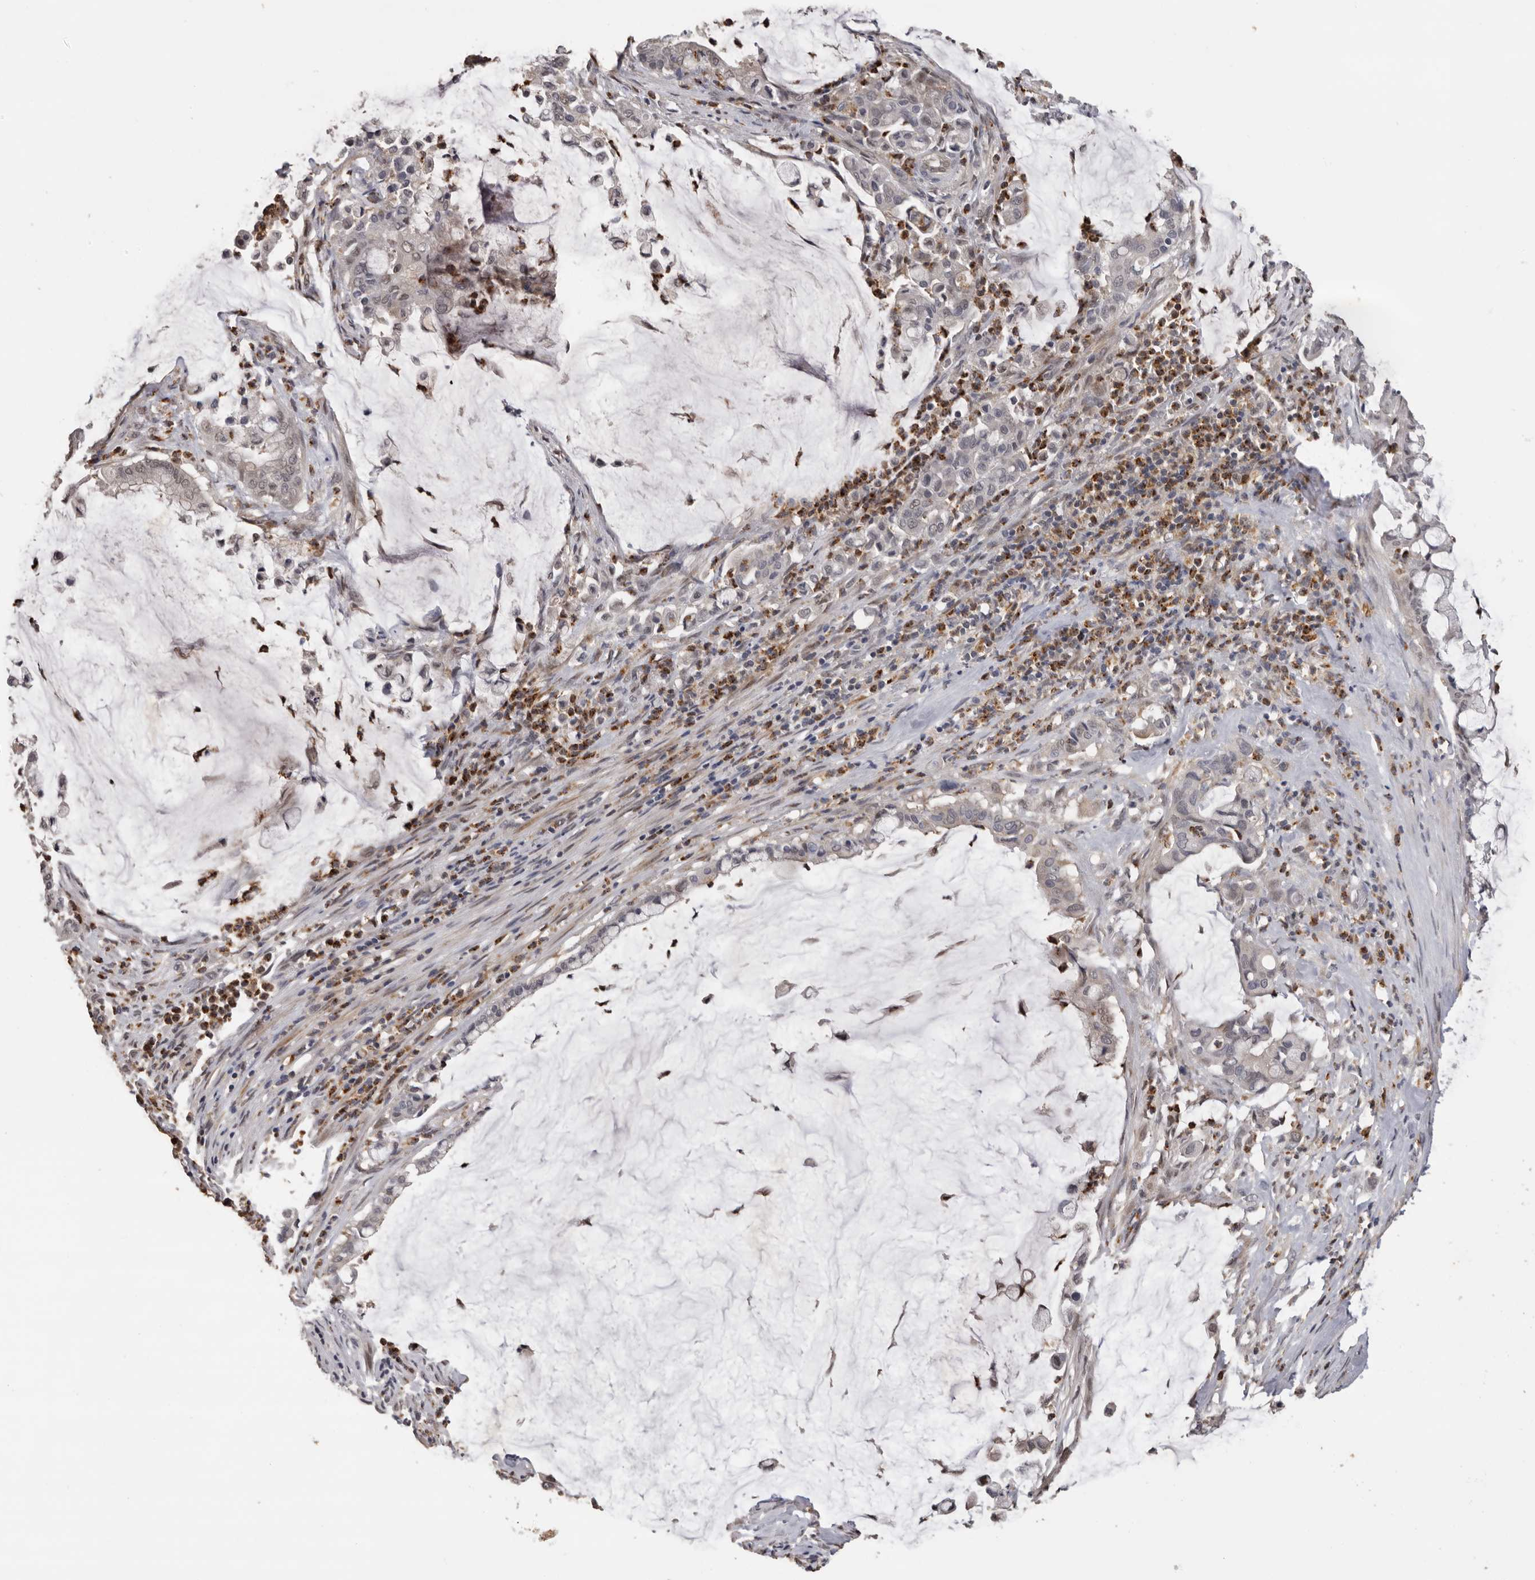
{"staining": {"intensity": "weak", "quantity": "<25%", "location": "cytoplasmic/membranous,nuclear"}, "tissue": "pancreatic cancer", "cell_type": "Tumor cells", "image_type": "cancer", "snomed": [{"axis": "morphology", "description": "Adenocarcinoma, NOS"}, {"axis": "topography", "description": "Pancreas"}], "caption": "Immunohistochemistry (IHC) photomicrograph of human pancreatic cancer stained for a protein (brown), which reveals no positivity in tumor cells.", "gene": "KIF2B", "patient": {"sex": "male", "age": 41}}